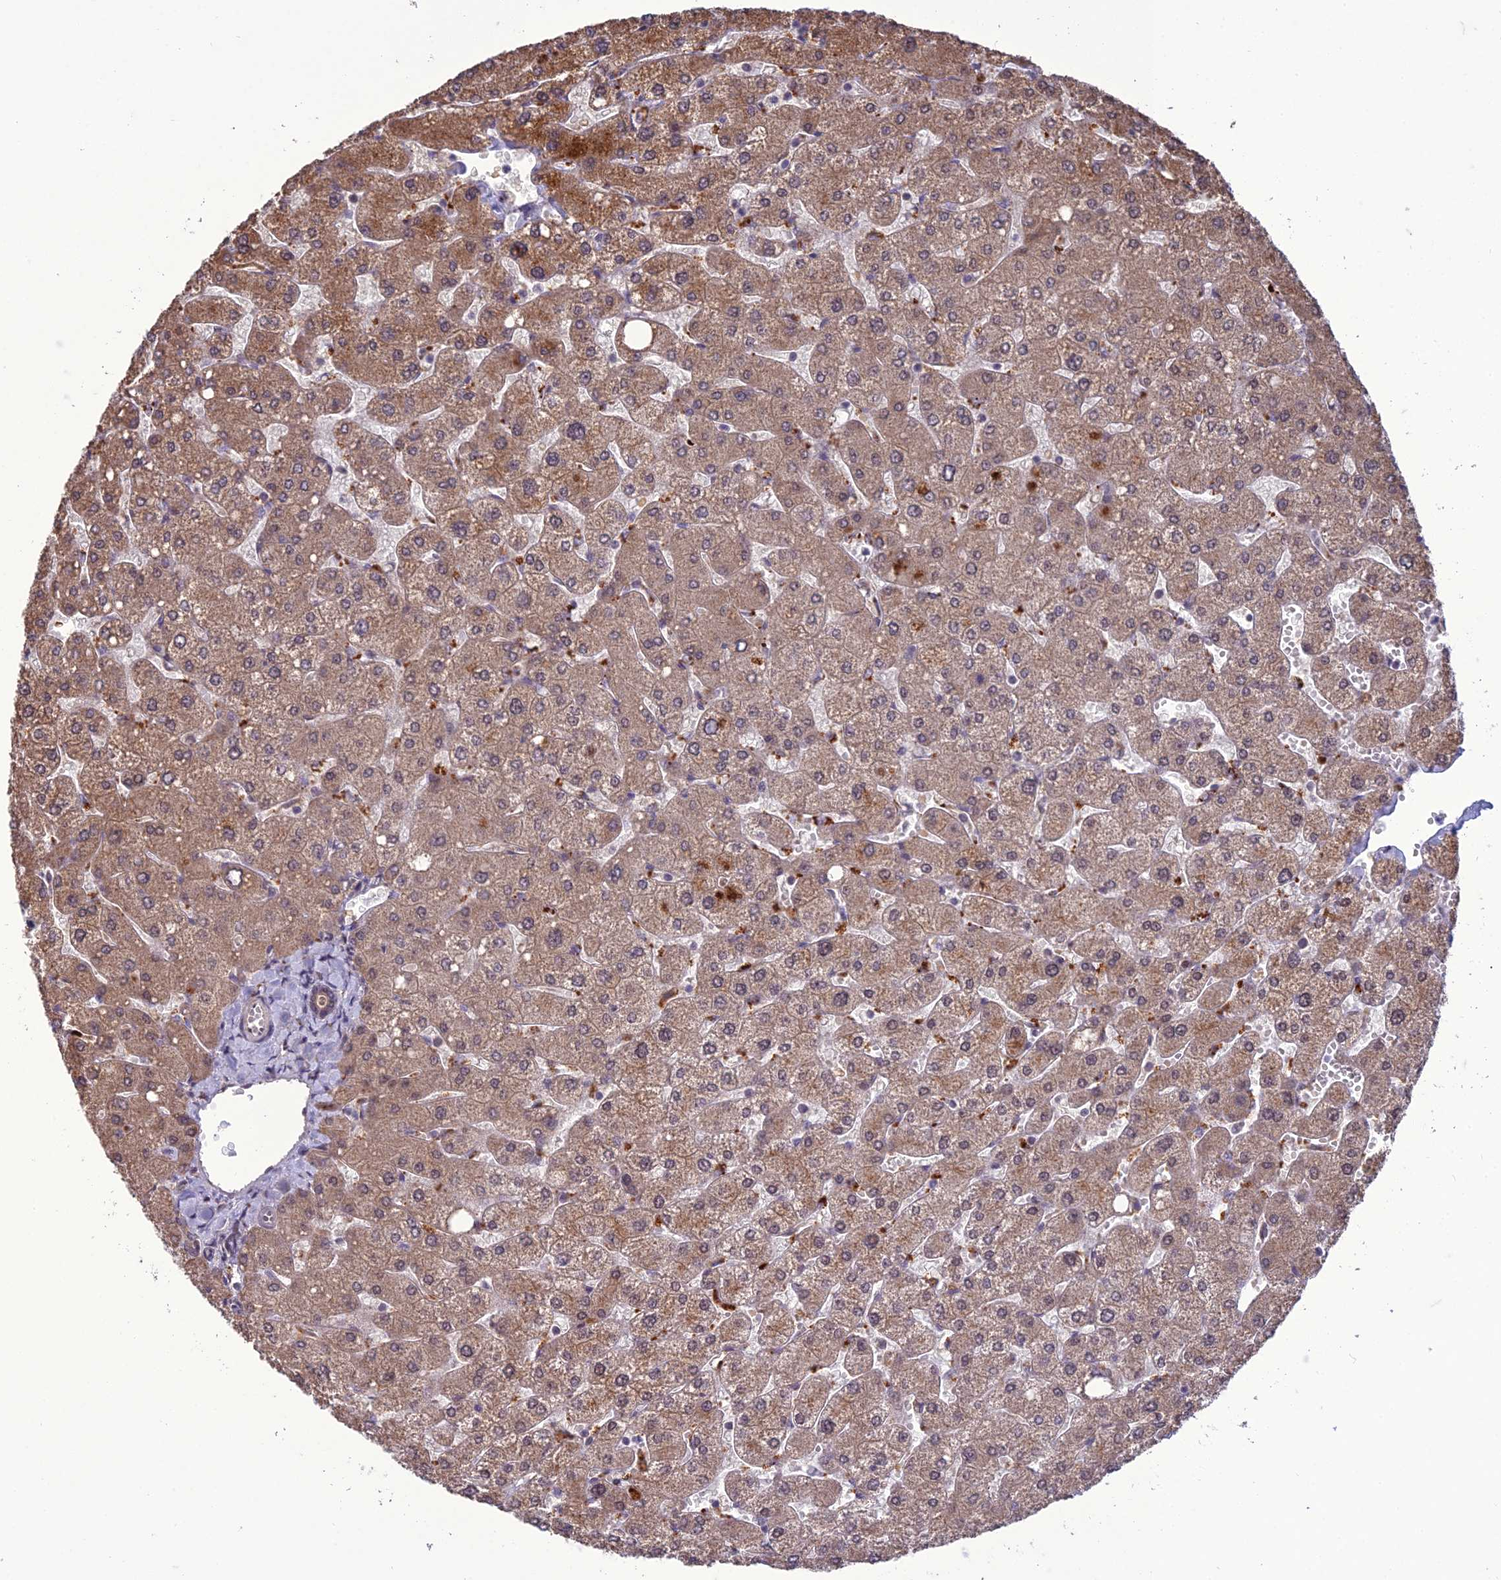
{"staining": {"intensity": "weak", "quantity": "25%-75%", "location": "cytoplasmic/membranous,nuclear"}, "tissue": "liver", "cell_type": "Cholangiocytes", "image_type": "normal", "snomed": [{"axis": "morphology", "description": "Normal tissue, NOS"}, {"axis": "topography", "description": "Liver"}], "caption": "This is an image of immunohistochemistry (IHC) staining of benign liver, which shows weak expression in the cytoplasmic/membranous,nuclear of cholangiocytes.", "gene": "RANBP3", "patient": {"sex": "male", "age": 55}}